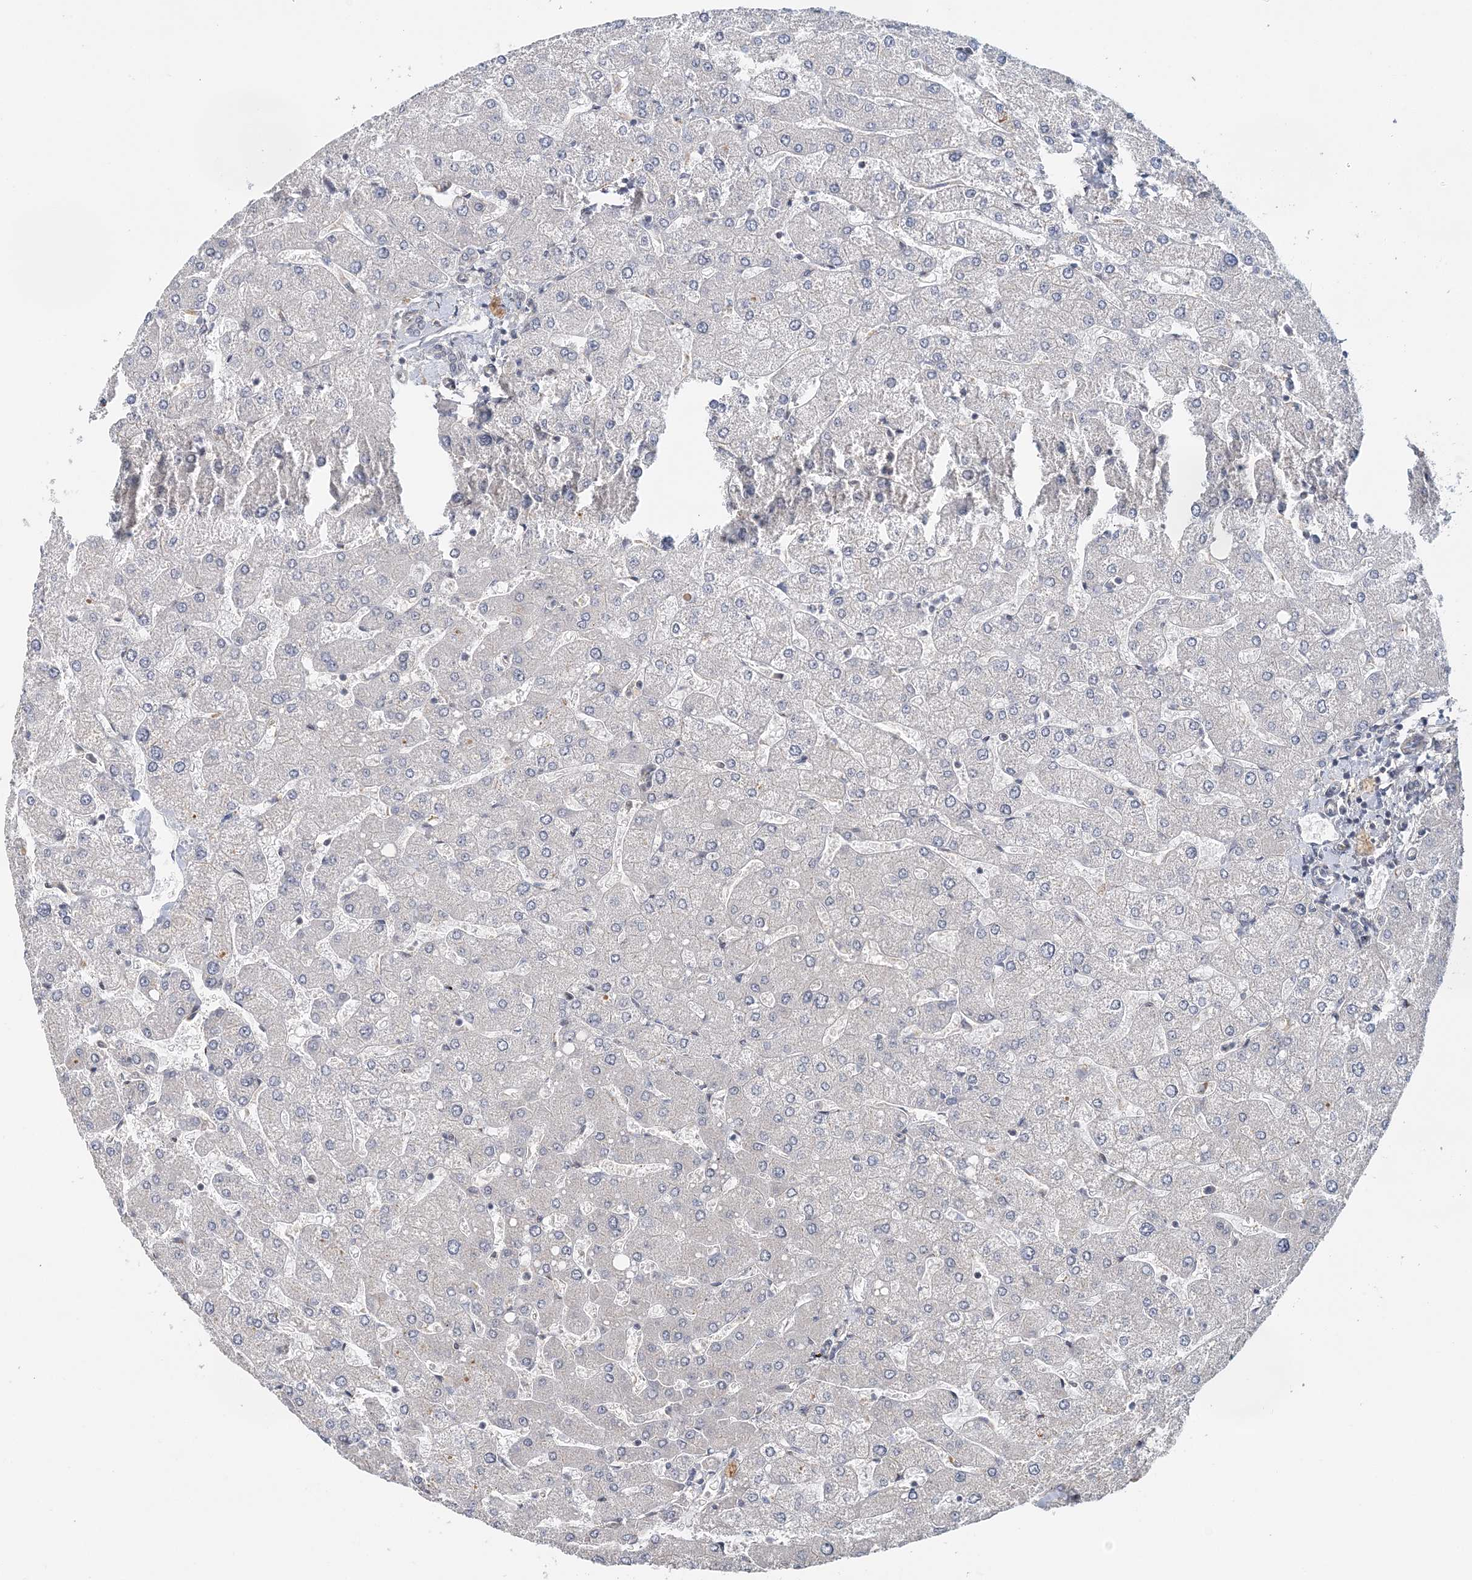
{"staining": {"intensity": "negative", "quantity": "none", "location": "none"}, "tissue": "liver", "cell_type": "Cholangiocytes", "image_type": "normal", "snomed": [{"axis": "morphology", "description": "Normal tissue, NOS"}, {"axis": "topography", "description": "Liver"}], "caption": "High power microscopy histopathology image of an immunohistochemistry (IHC) micrograph of normal liver, revealing no significant positivity in cholangiocytes.", "gene": "TSHZ2", "patient": {"sex": "male", "age": 55}}